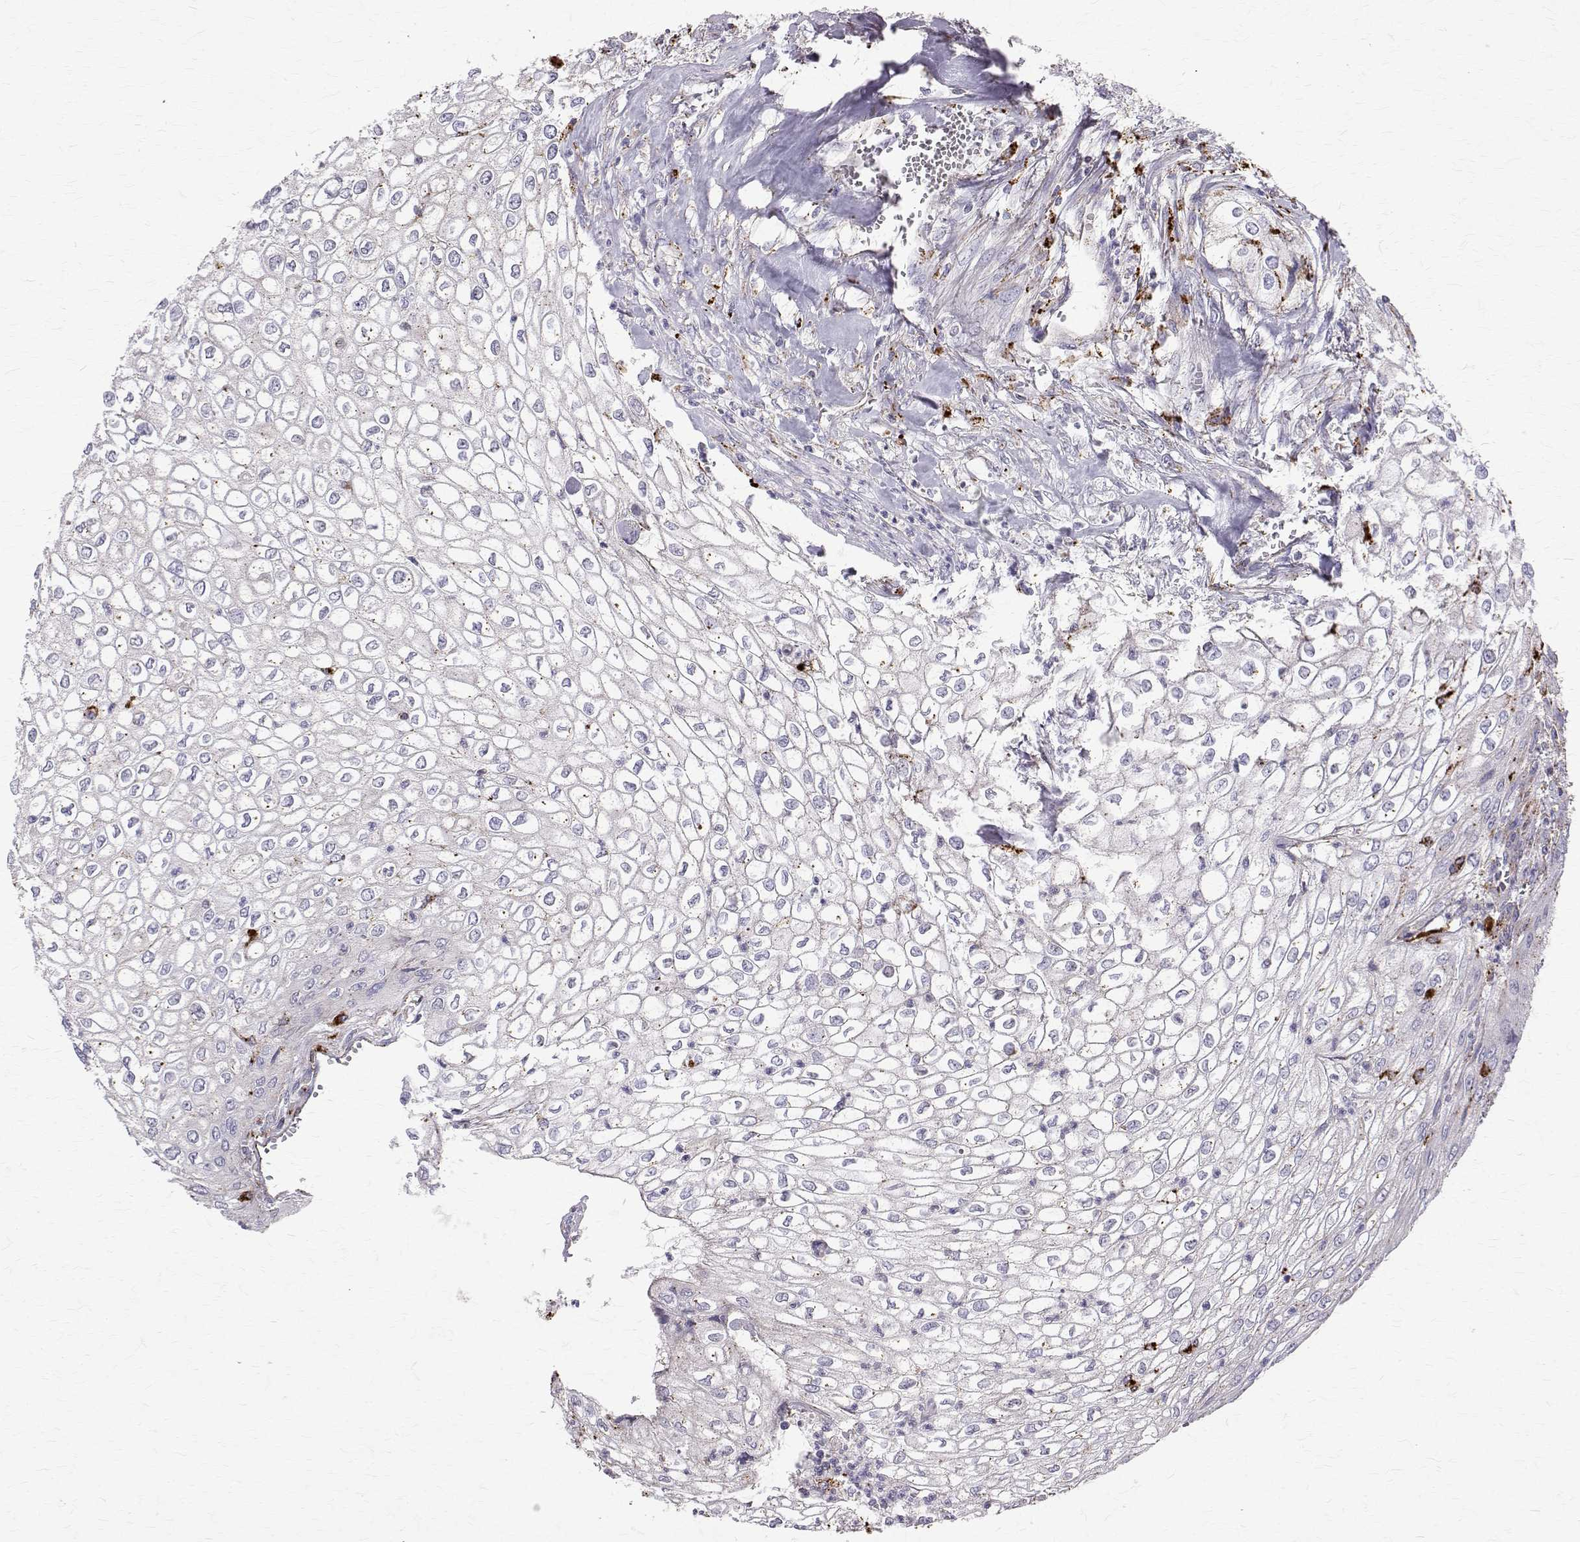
{"staining": {"intensity": "moderate", "quantity": "<25%", "location": "cytoplasmic/membranous,nuclear"}, "tissue": "urothelial cancer", "cell_type": "Tumor cells", "image_type": "cancer", "snomed": [{"axis": "morphology", "description": "Urothelial carcinoma, High grade"}, {"axis": "topography", "description": "Urinary bladder"}], "caption": "A low amount of moderate cytoplasmic/membranous and nuclear positivity is seen in about <25% of tumor cells in urothelial cancer tissue.", "gene": "TPP1", "patient": {"sex": "male", "age": 62}}